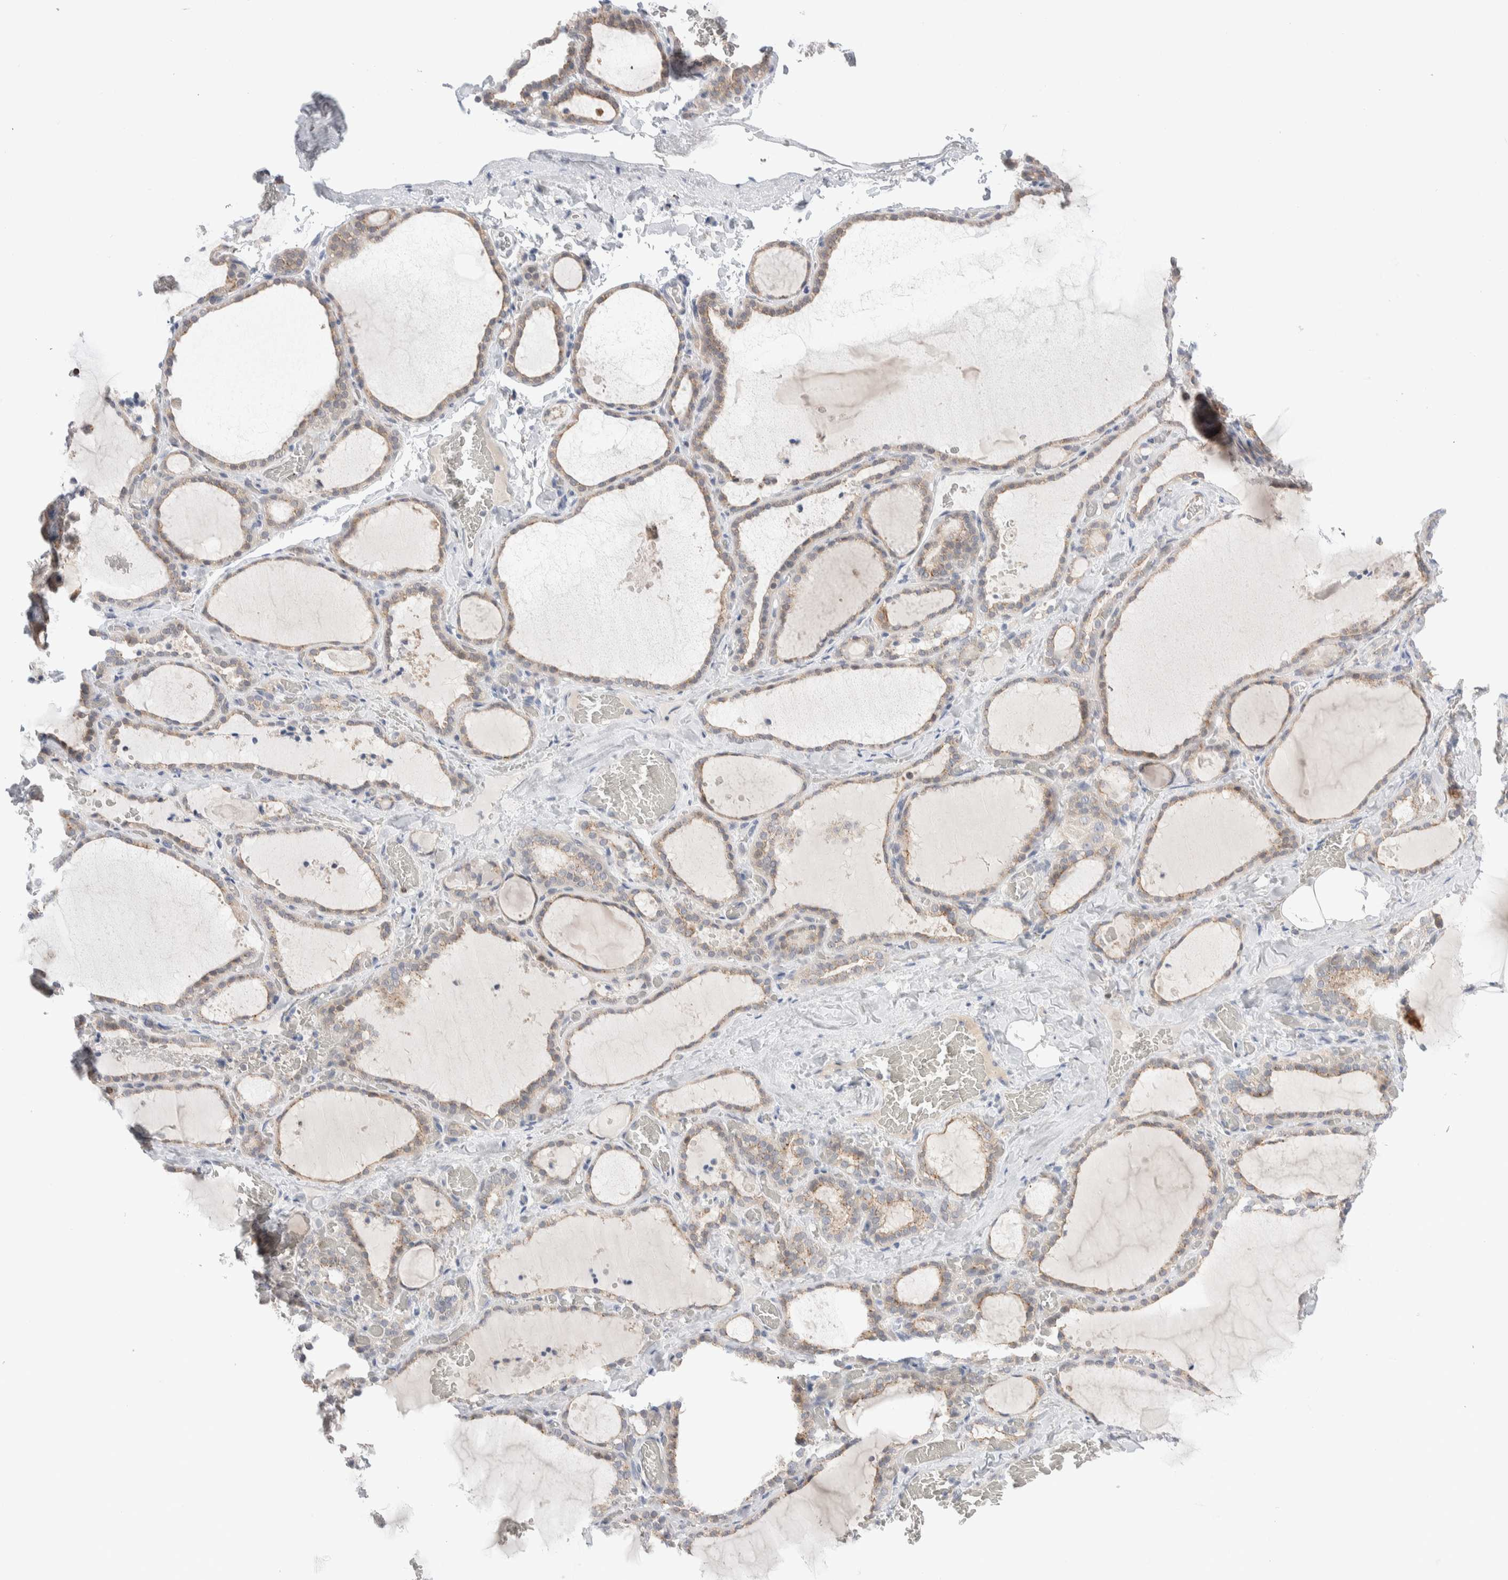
{"staining": {"intensity": "weak", "quantity": ">75%", "location": "cytoplasmic/membranous"}, "tissue": "thyroid gland", "cell_type": "Glandular cells", "image_type": "normal", "snomed": [{"axis": "morphology", "description": "Normal tissue, NOS"}, {"axis": "topography", "description": "Thyroid gland"}], "caption": "Weak cytoplasmic/membranous protein positivity is seen in approximately >75% of glandular cells in thyroid gland.", "gene": "C1orf112", "patient": {"sex": "female", "age": 22}}